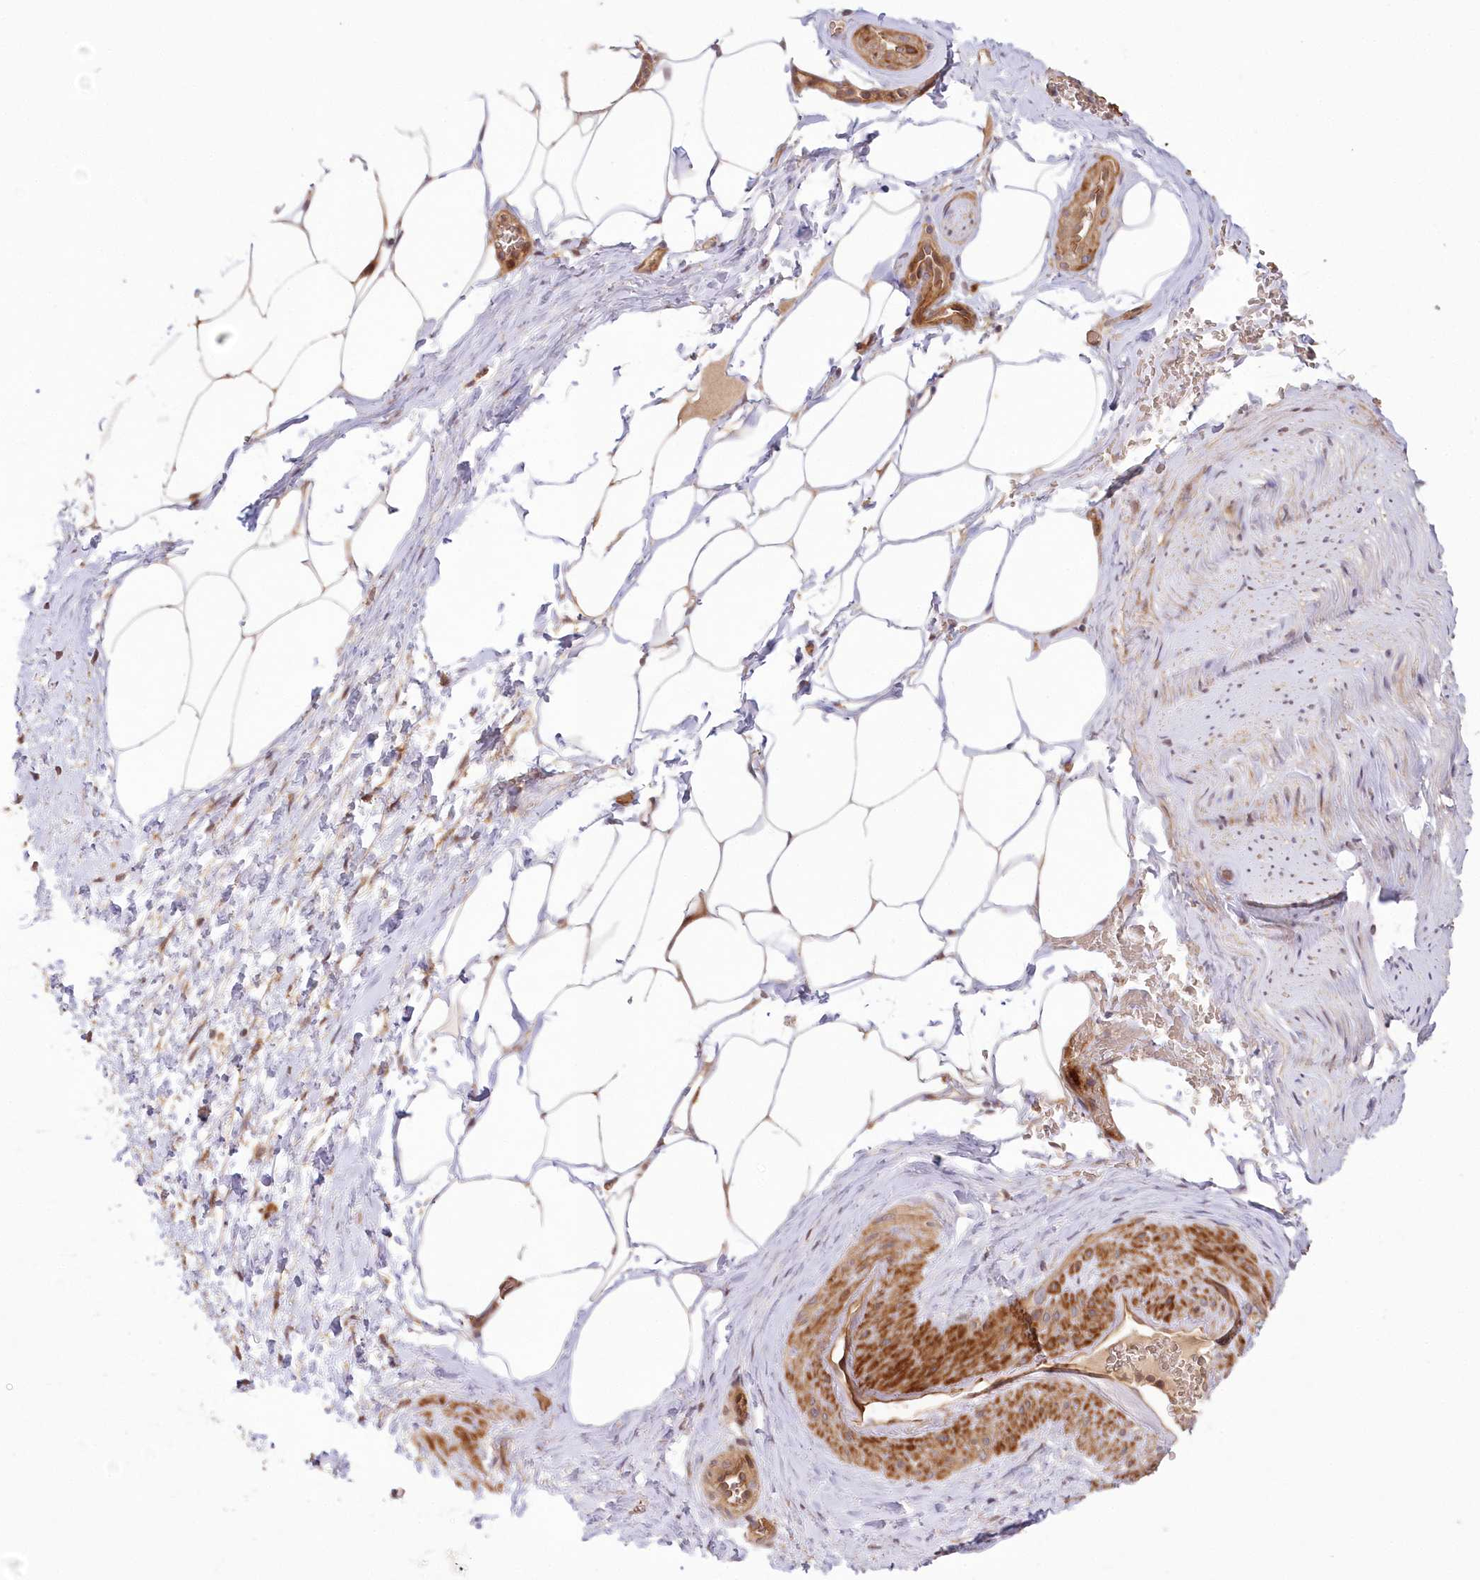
{"staining": {"intensity": "negative", "quantity": "none", "location": "none"}, "tissue": "adipose tissue", "cell_type": "Adipocytes", "image_type": "normal", "snomed": [{"axis": "morphology", "description": "Normal tissue, NOS"}, {"axis": "morphology", "description": "Adenocarcinoma, Low grade"}, {"axis": "topography", "description": "Prostate"}, {"axis": "topography", "description": "Peripheral nerve tissue"}], "caption": "IHC photomicrograph of normal adipose tissue stained for a protein (brown), which demonstrates no staining in adipocytes.", "gene": "UBTD2", "patient": {"sex": "male", "age": 63}}